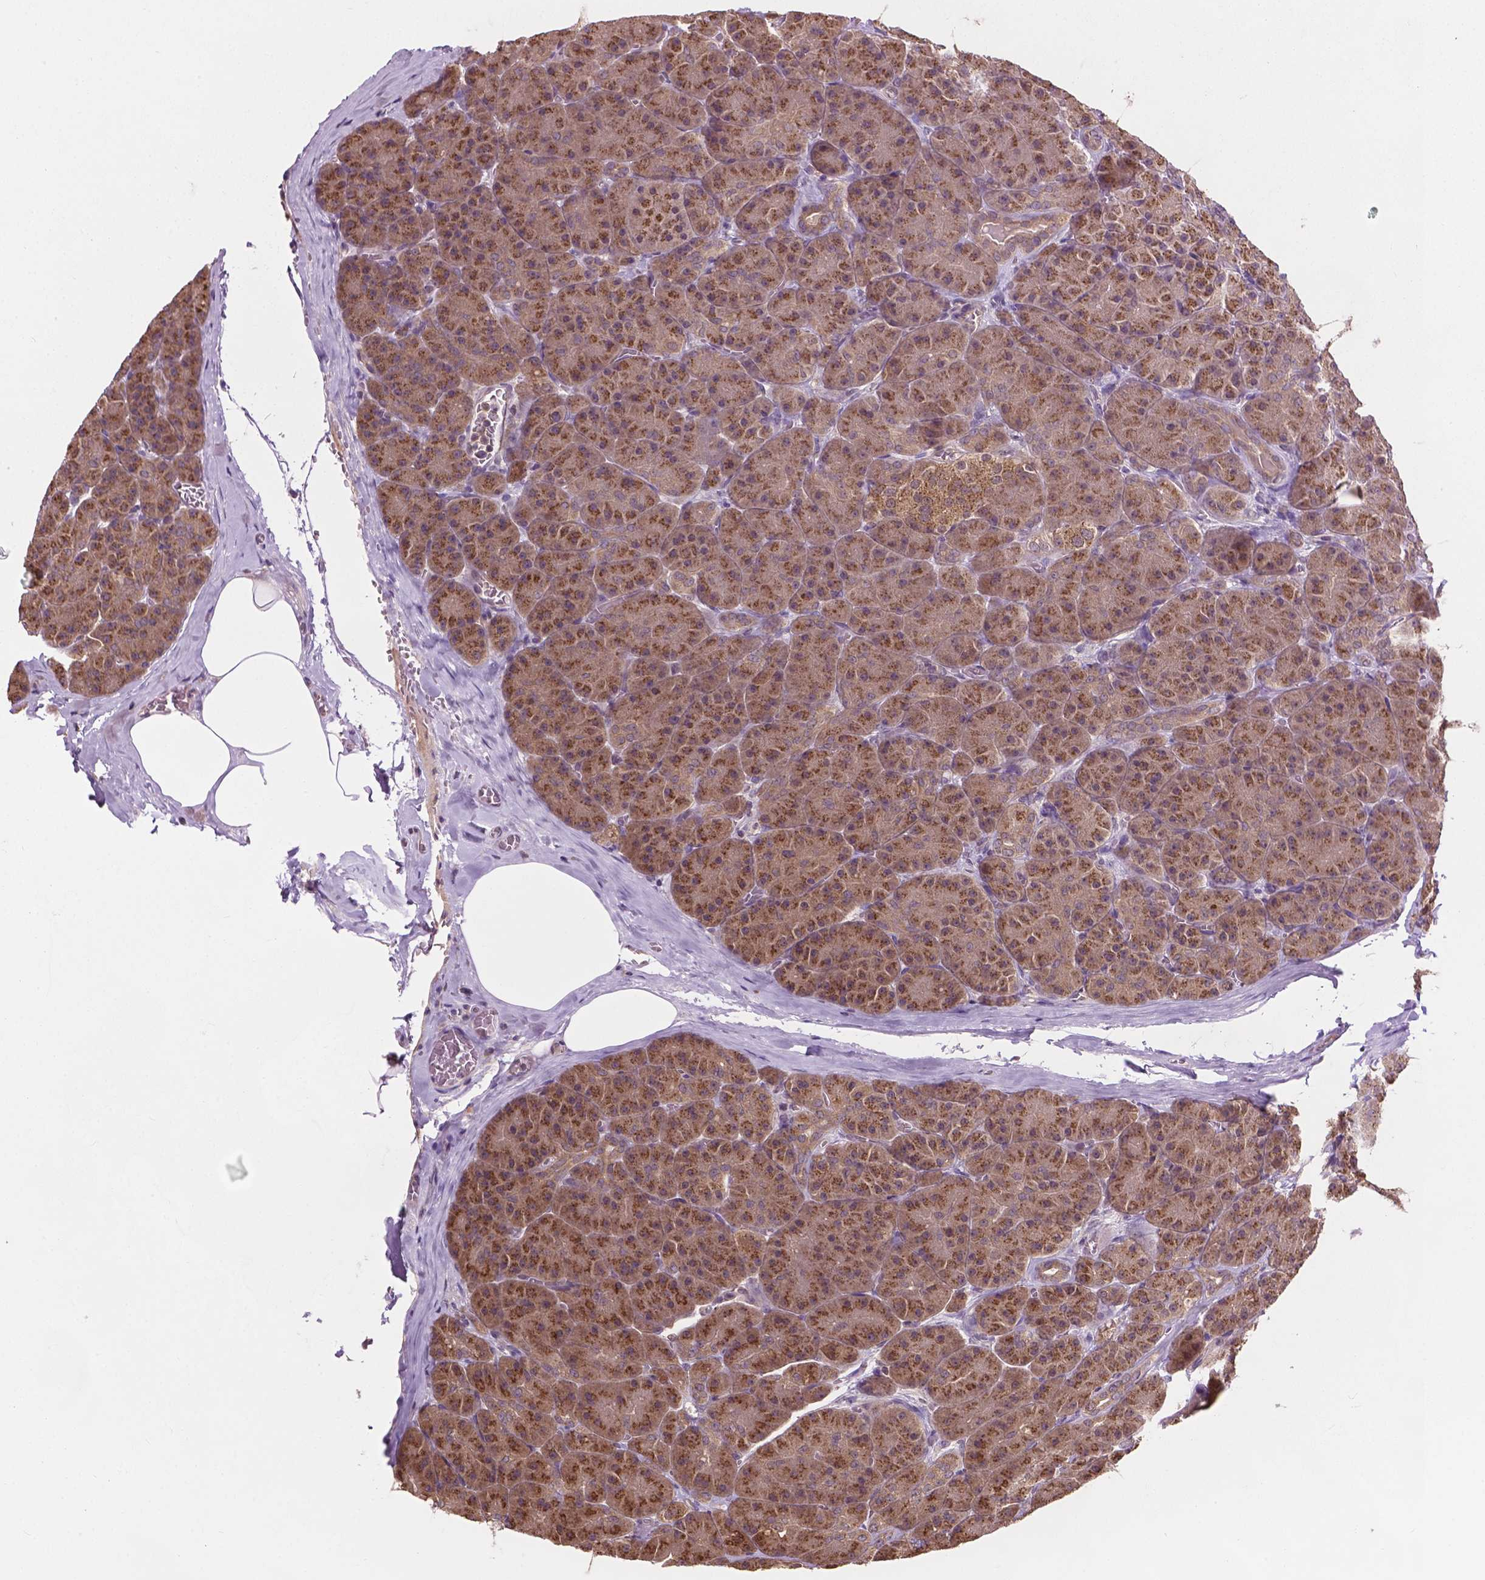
{"staining": {"intensity": "moderate", "quantity": ">75%", "location": "cytoplasmic/membranous"}, "tissue": "pancreas", "cell_type": "Exocrine glandular cells", "image_type": "normal", "snomed": [{"axis": "morphology", "description": "Normal tissue, NOS"}, {"axis": "topography", "description": "Pancreas"}], "caption": "Pancreas stained for a protein (brown) demonstrates moderate cytoplasmic/membranous positive positivity in about >75% of exocrine glandular cells.", "gene": "PPP1CB", "patient": {"sex": "male", "age": 57}}